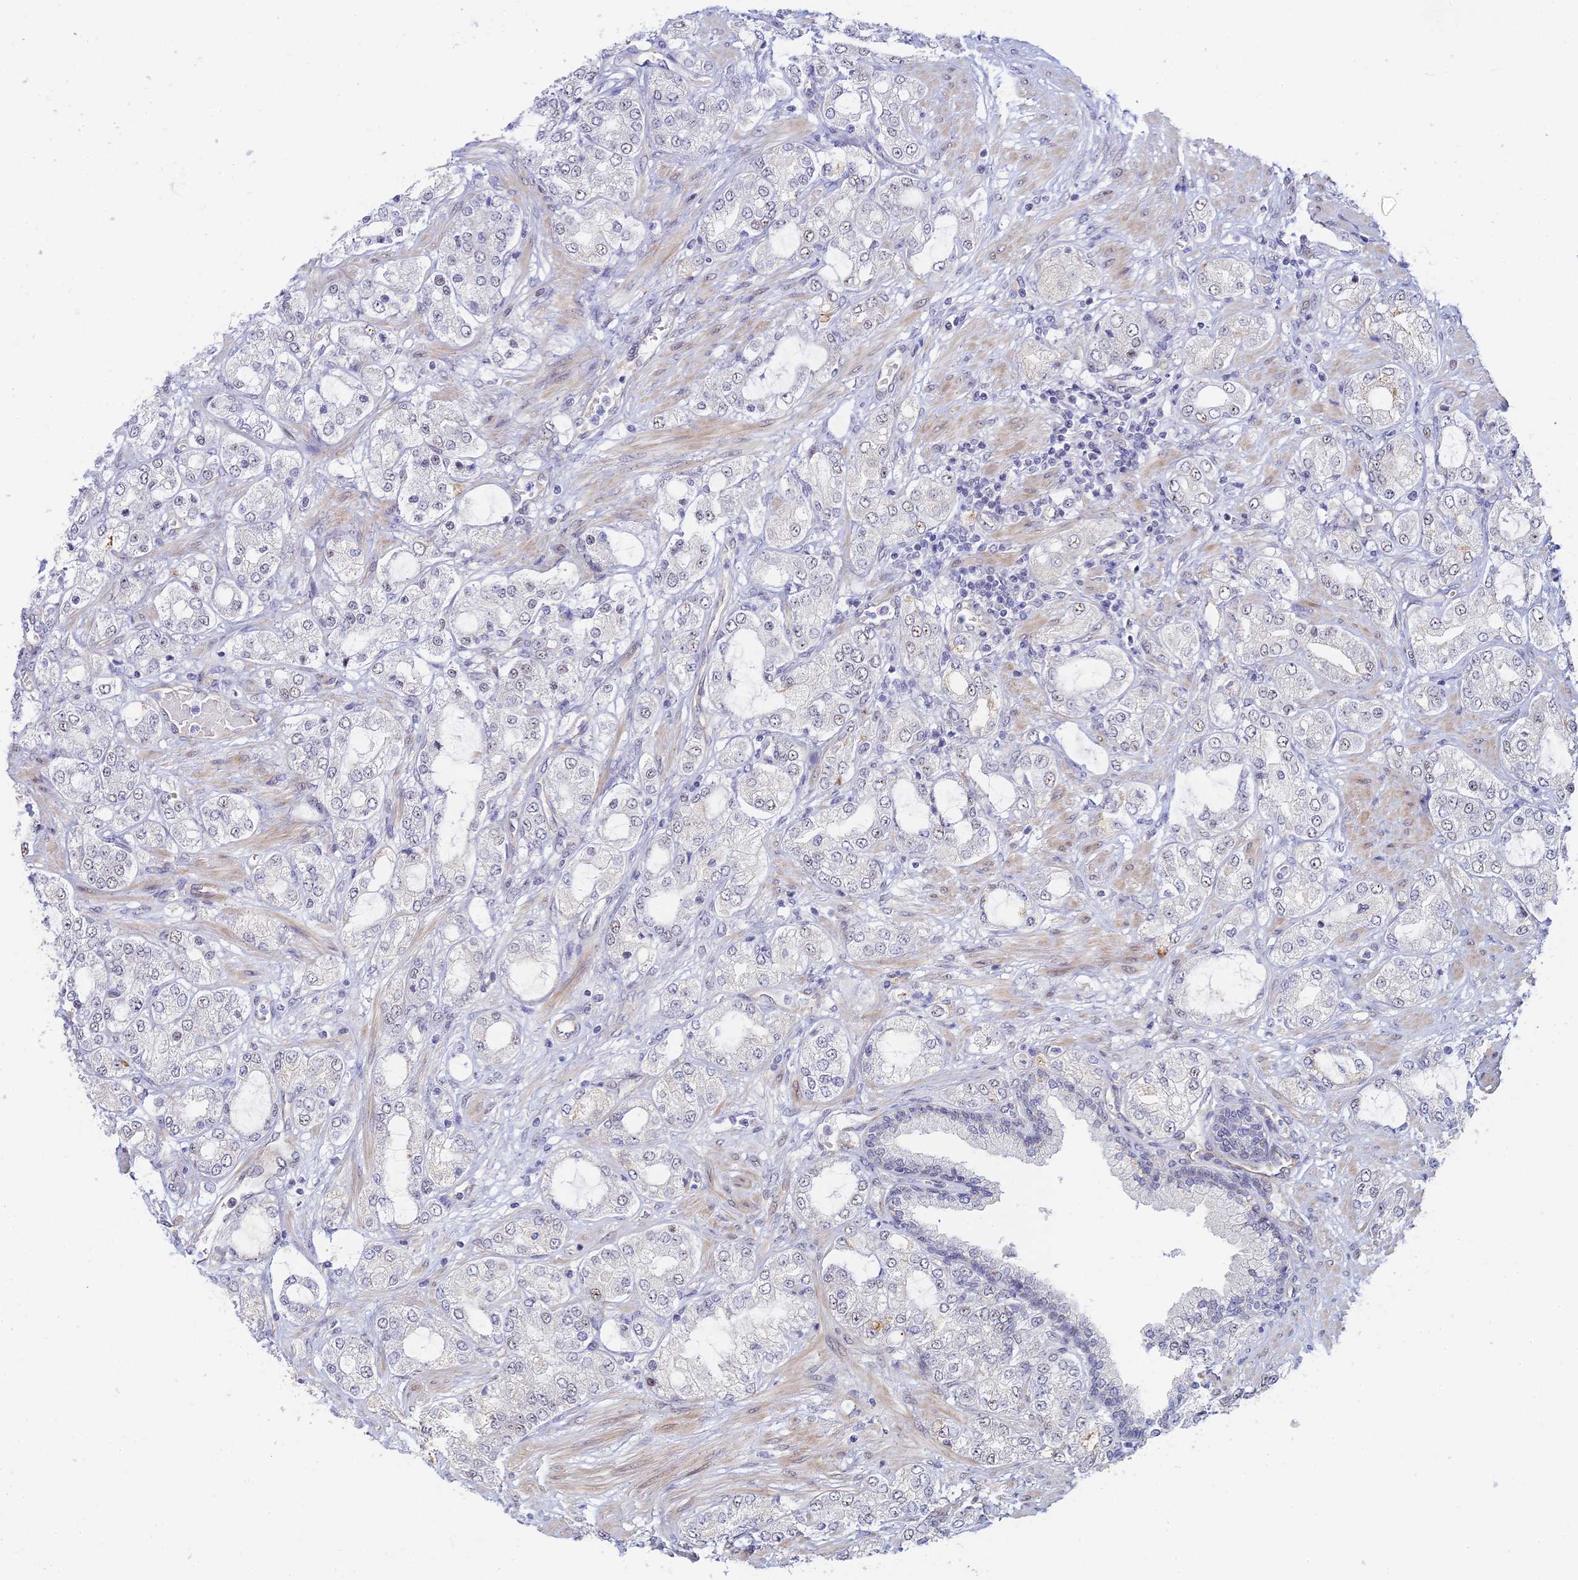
{"staining": {"intensity": "weak", "quantity": "<25%", "location": "nuclear"}, "tissue": "prostate cancer", "cell_type": "Tumor cells", "image_type": "cancer", "snomed": [{"axis": "morphology", "description": "Adenocarcinoma, High grade"}, {"axis": "topography", "description": "Prostate"}], "caption": "Image shows no protein positivity in tumor cells of prostate cancer (high-grade adenocarcinoma) tissue.", "gene": "CFAP92", "patient": {"sex": "male", "age": 64}}